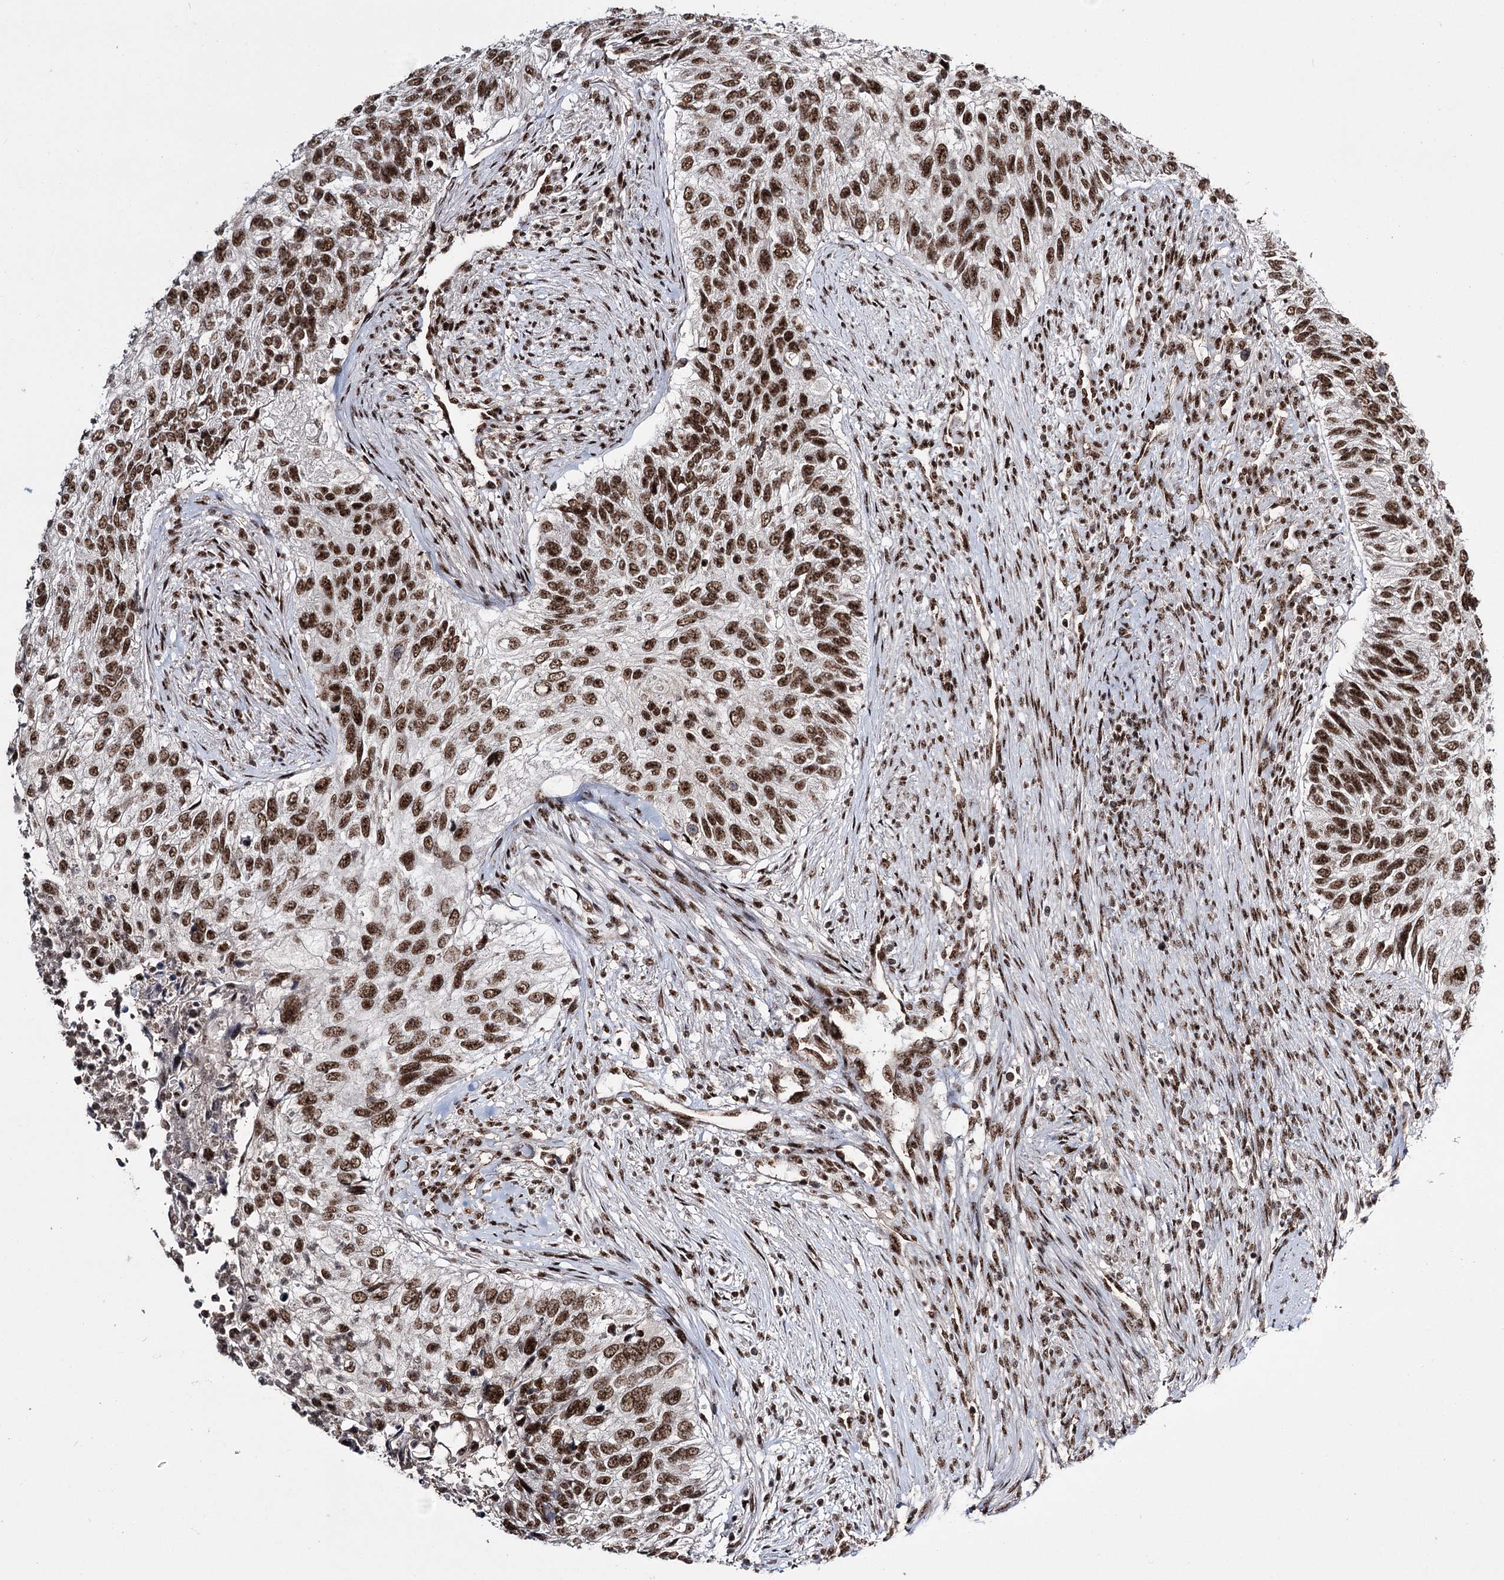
{"staining": {"intensity": "strong", "quantity": ">75%", "location": "nuclear"}, "tissue": "urothelial cancer", "cell_type": "Tumor cells", "image_type": "cancer", "snomed": [{"axis": "morphology", "description": "Urothelial carcinoma, High grade"}, {"axis": "topography", "description": "Urinary bladder"}], "caption": "Immunohistochemistry of high-grade urothelial carcinoma reveals high levels of strong nuclear positivity in approximately >75% of tumor cells.", "gene": "PRPF40A", "patient": {"sex": "female", "age": 60}}